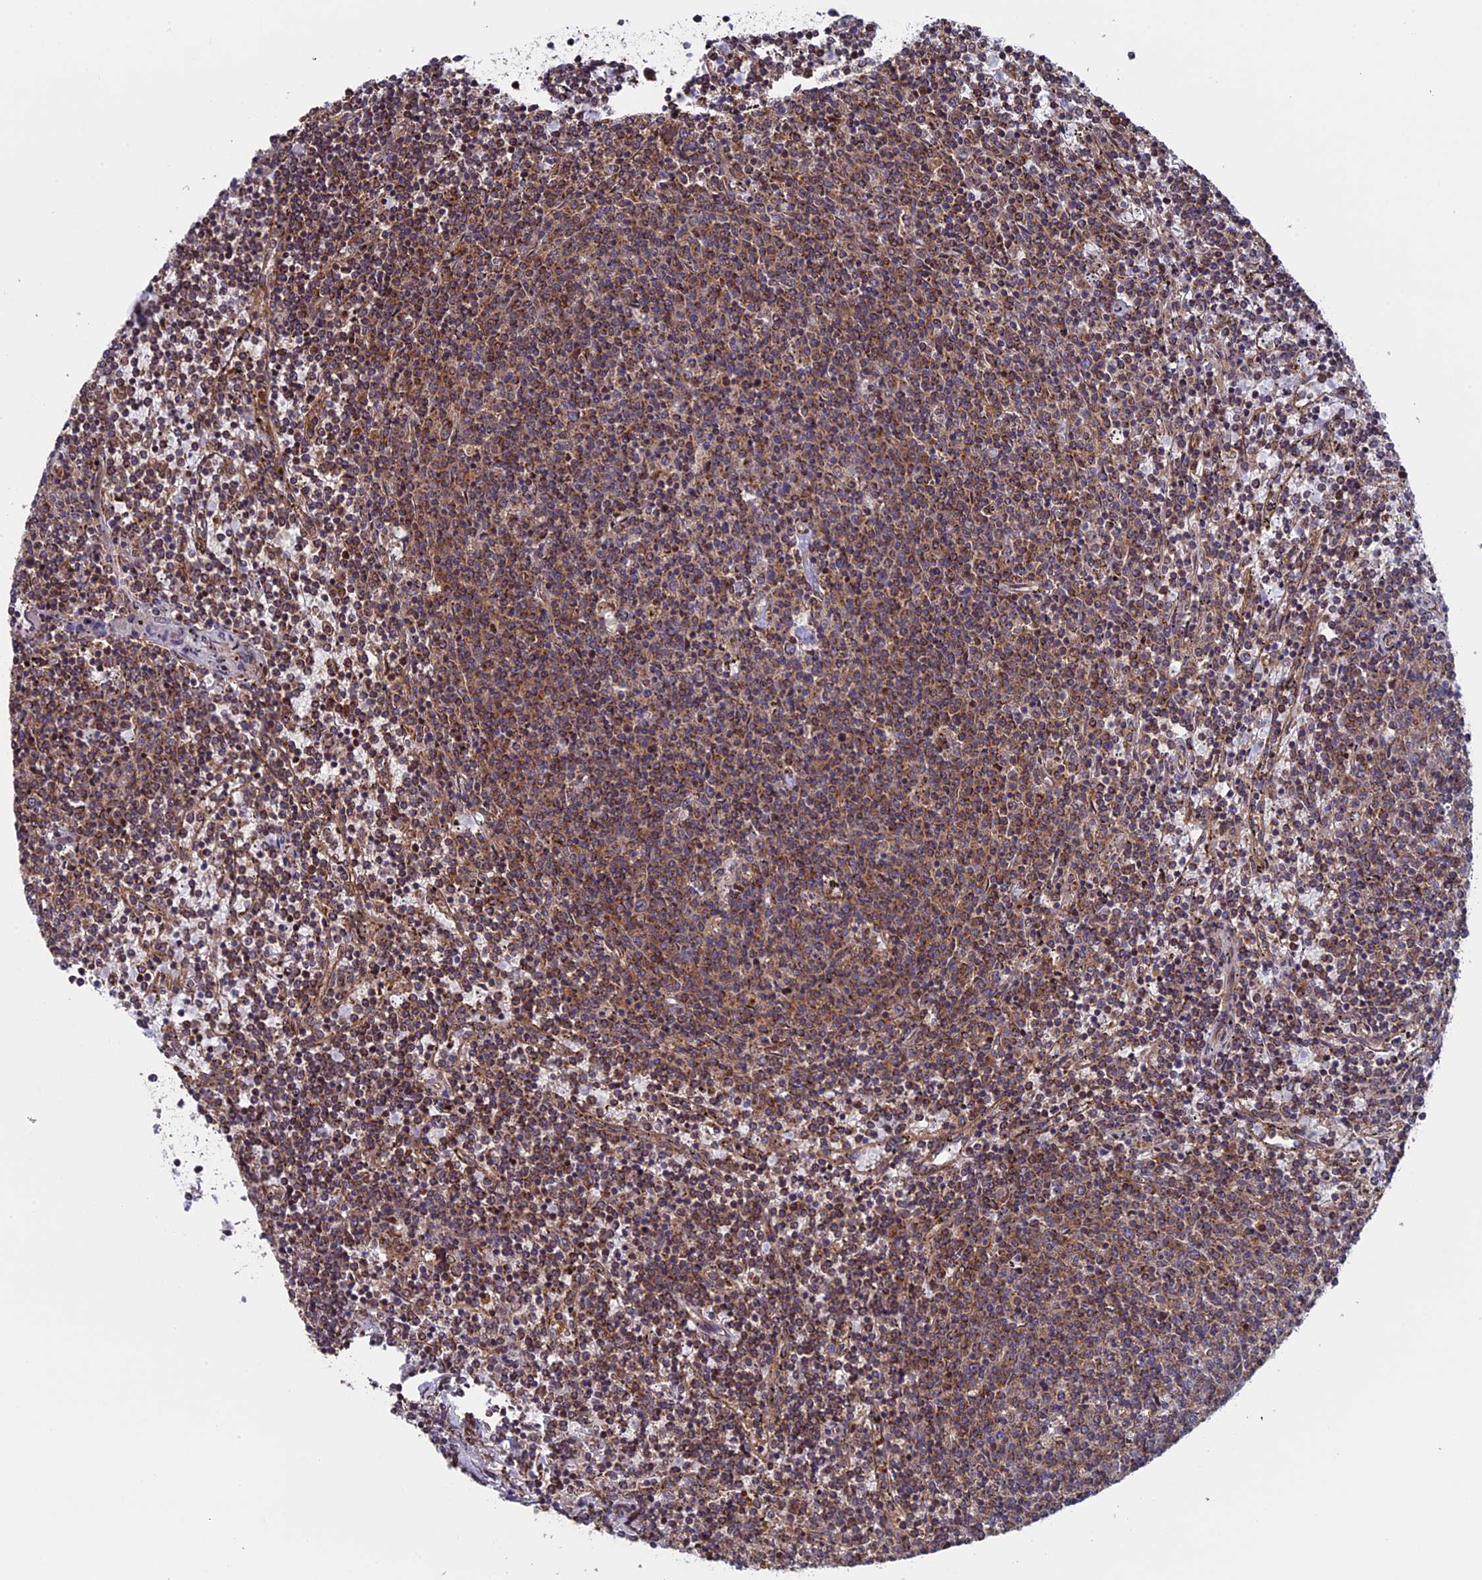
{"staining": {"intensity": "moderate", "quantity": ">75%", "location": "cytoplasmic/membranous"}, "tissue": "lymphoma", "cell_type": "Tumor cells", "image_type": "cancer", "snomed": [{"axis": "morphology", "description": "Malignant lymphoma, non-Hodgkin's type, Low grade"}, {"axis": "topography", "description": "Spleen"}], "caption": "Malignant lymphoma, non-Hodgkin's type (low-grade) stained for a protein displays moderate cytoplasmic/membranous positivity in tumor cells.", "gene": "CCDC8", "patient": {"sex": "female", "age": 50}}